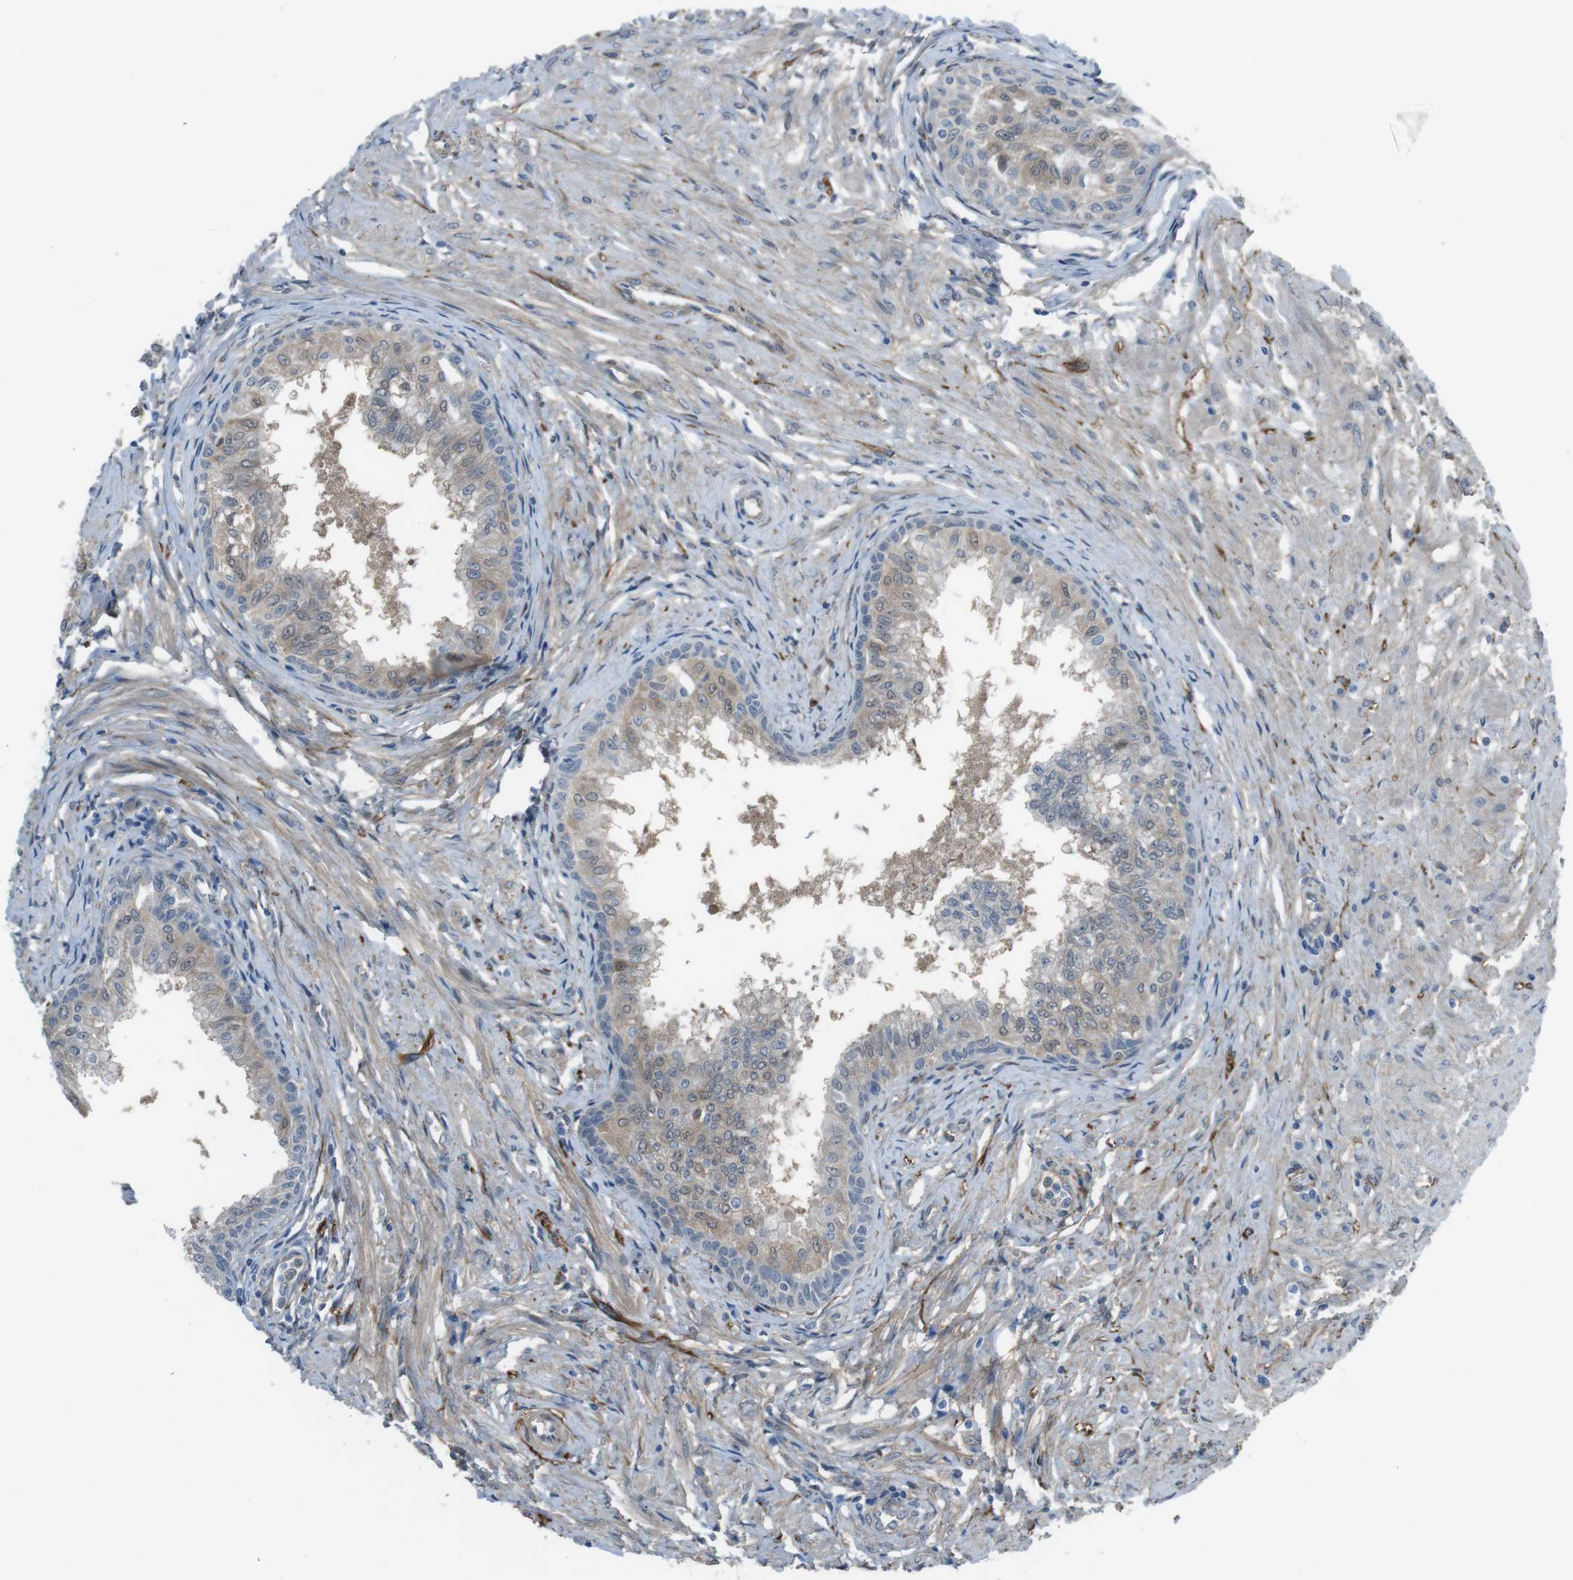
{"staining": {"intensity": "weak", "quantity": "25%-75%", "location": "cytoplasmic/membranous"}, "tissue": "prostate", "cell_type": "Glandular cells", "image_type": "normal", "snomed": [{"axis": "morphology", "description": "Normal tissue, NOS"}, {"axis": "topography", "description": "Prostate"}, {"axis": "topography", "description": "Seminal veicle"}], "caption": "Benign prostate demonstrates weak cytoplasmic/membranous staining in about 25%-75% of glandular cells, visualized by immunohistochemistry.", "gene": "ANK2", "patient": {"sex": "male", "age": 60}}